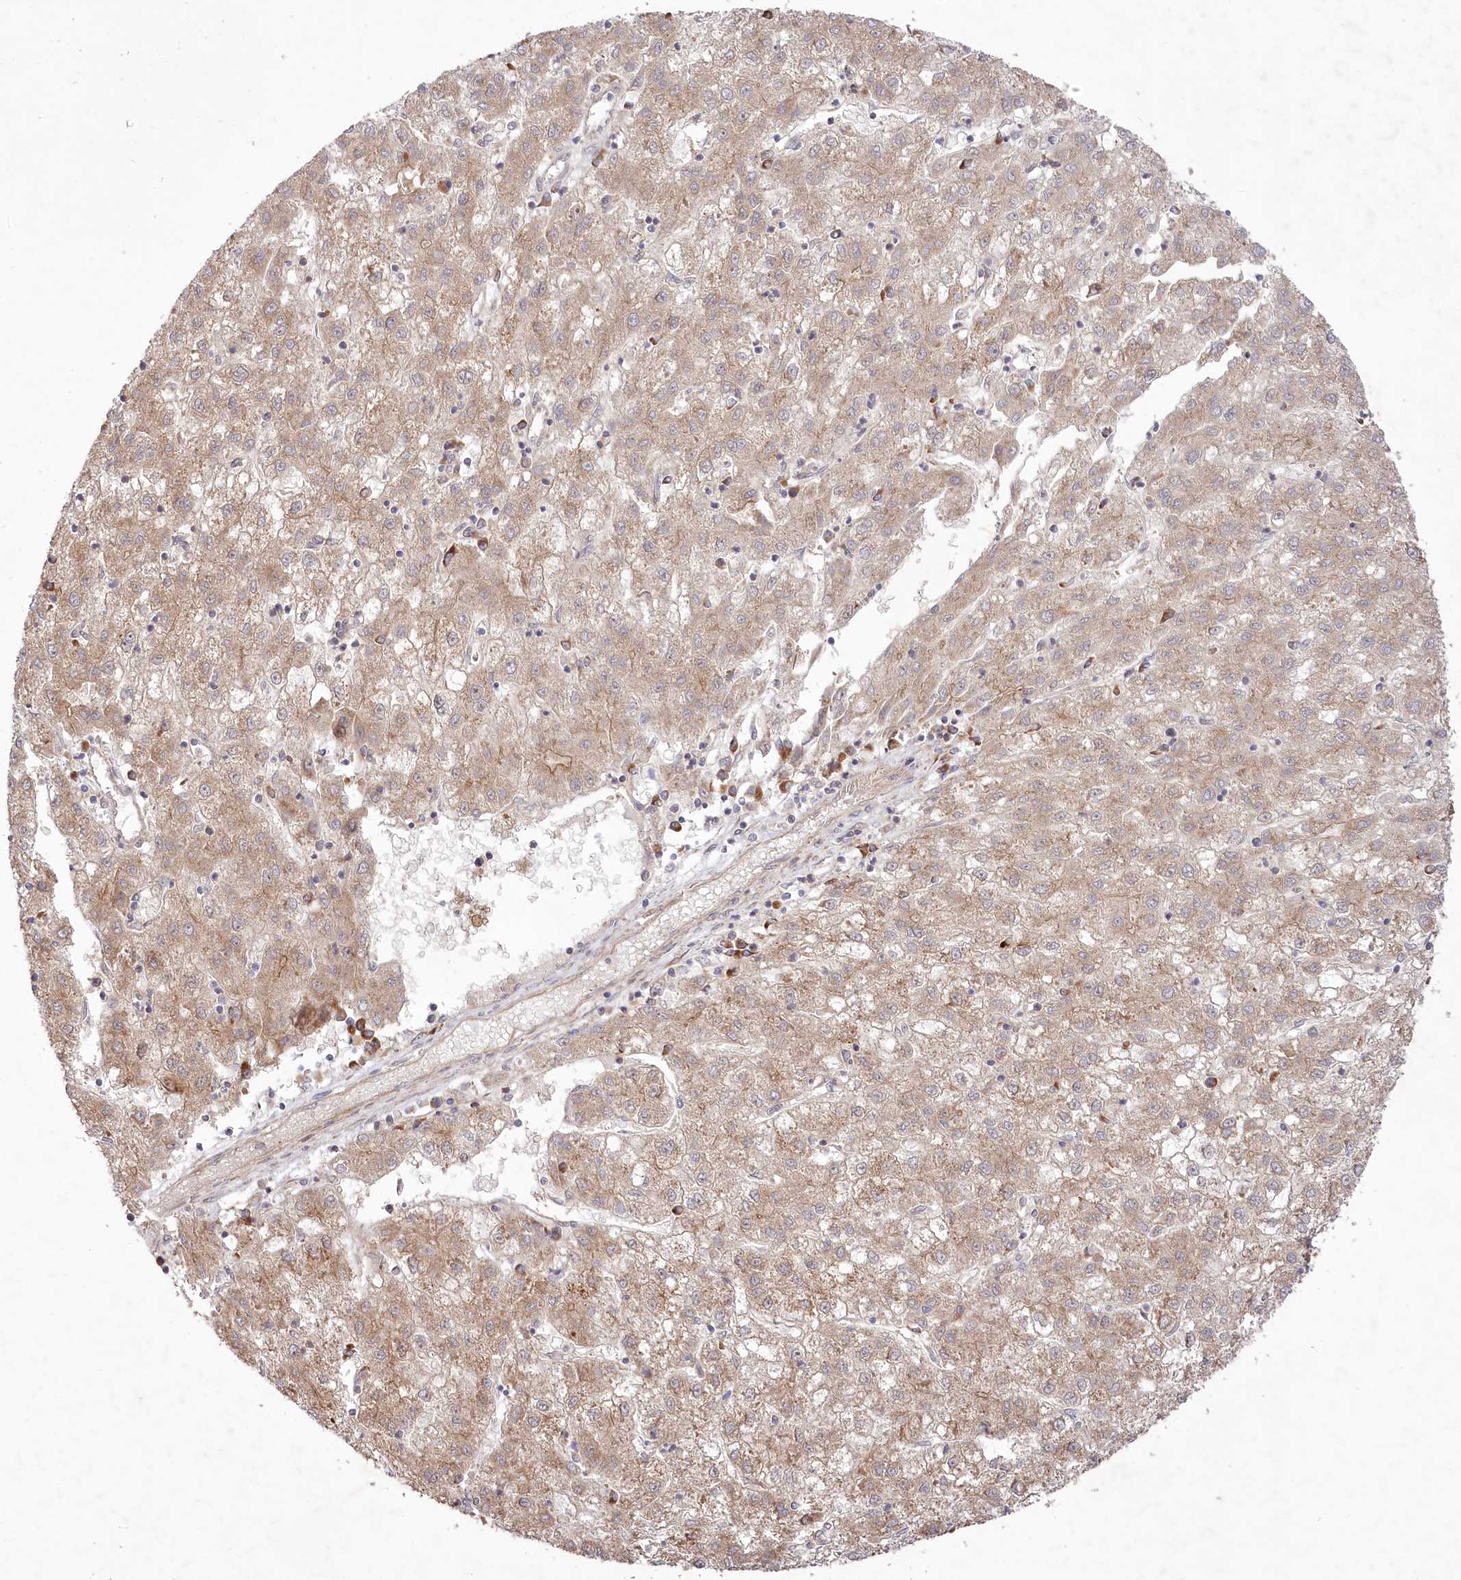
{"staining": {"intensity": "weak", "quantity": ">75%", "location": "cytoplasmic/membranous"}, "tissue": "liver cancer", "cell_type": "Tumor cells", "image_type": "cancer", "snomed": [{"axis": "morphology", "description": "Carcinoma, Hepatocellular, NOS"}, {"axis": "topography", "description": "Liver"}], "caption": "Protein staining shows weak cytoplasmic/membranous expression in approximately >75% of tumor cells in liver cancer.", "gene": "TBCA", "patient": {"sex": "male", "age": 72}}